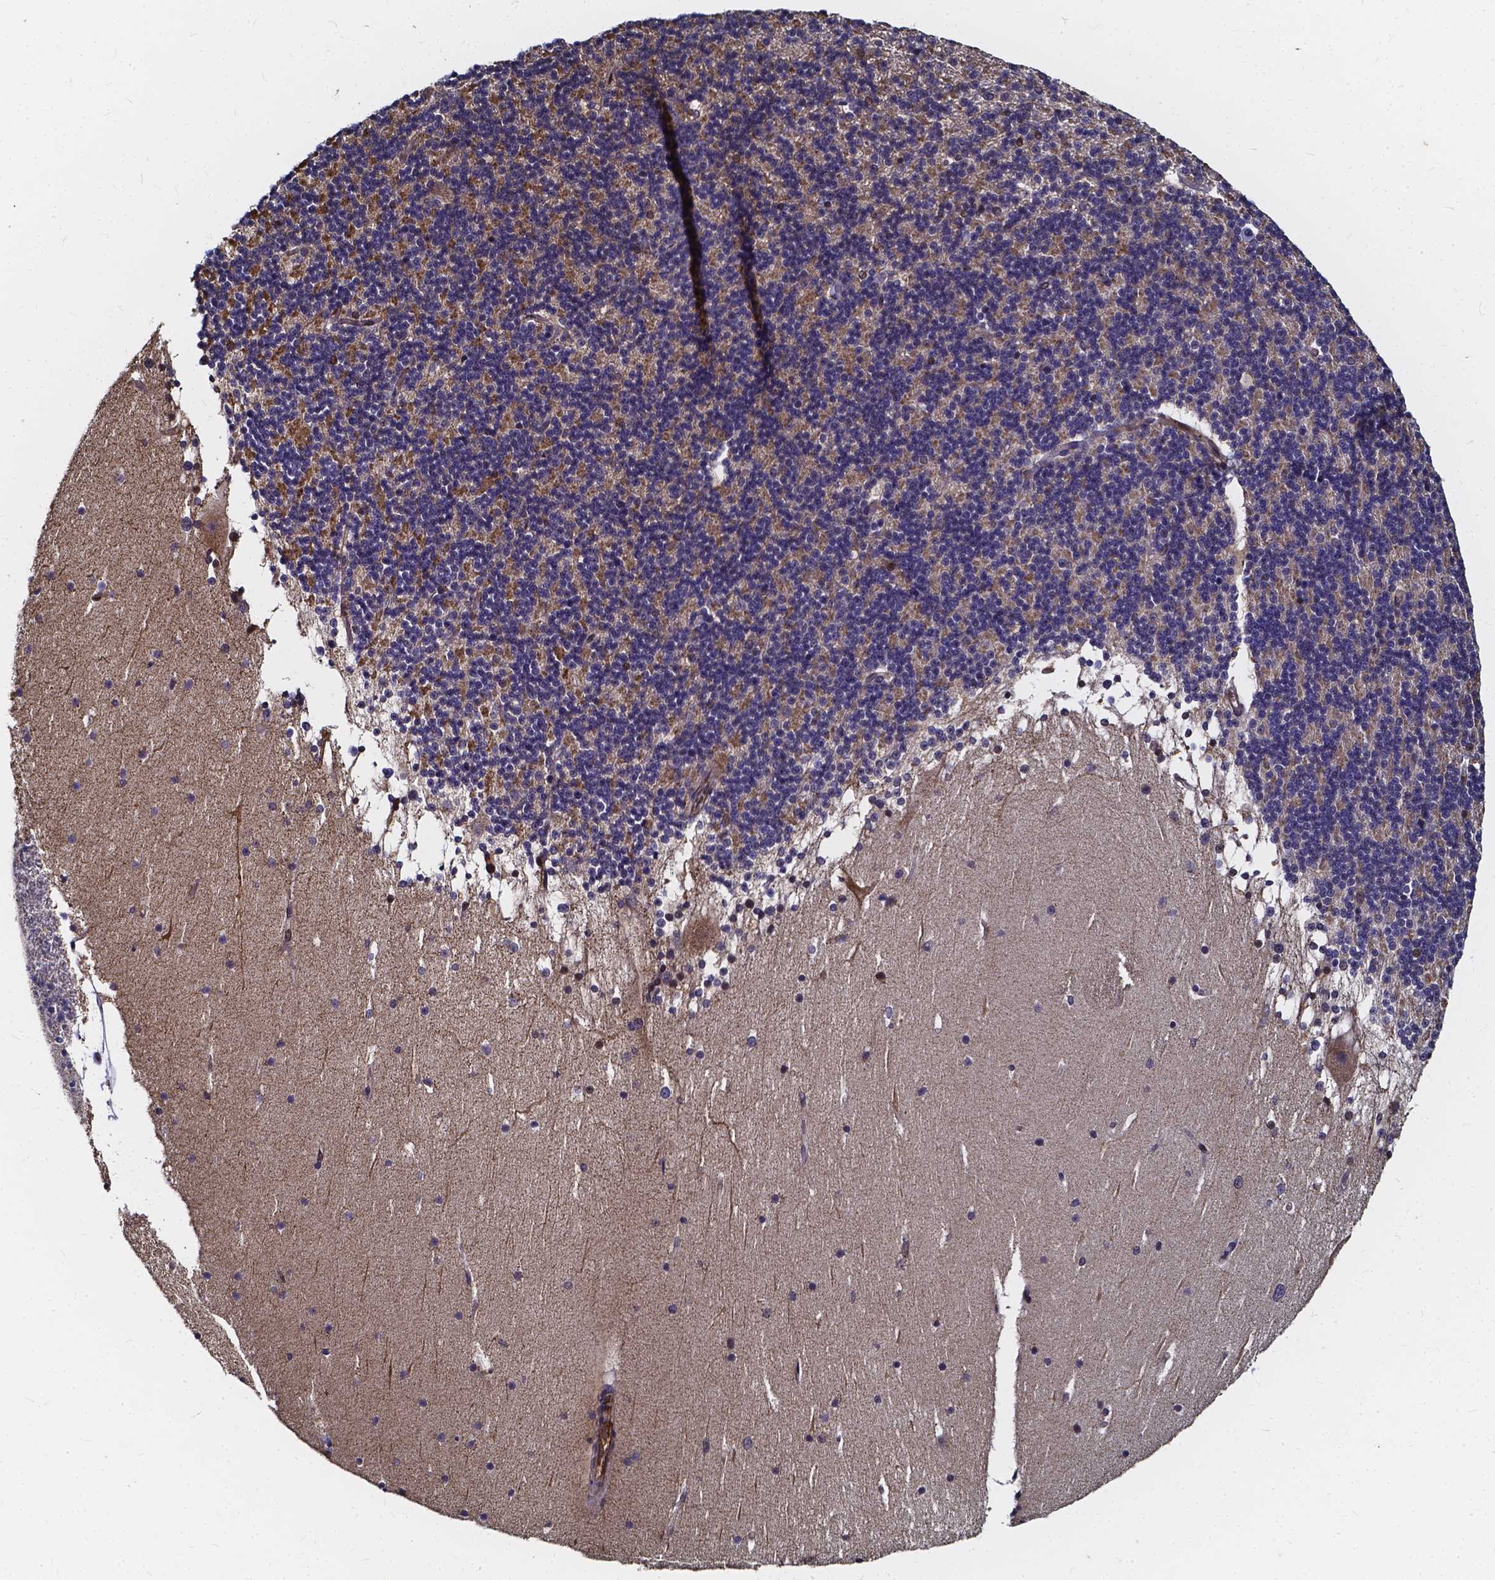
{"staining": {"intensity": "moderate", "quantity": "<25%", "location": "cytoplasmic/membranous"}, "tissue": "cerebellum", "cell_type": "Cells in granular layer", "image_type": "normal", "snomed": [{"axis": "morphology", "description": "Normal tissue, NOS"}, {"axis": "topography", "description": "Cerebellum"}], "caption": "Moderate cytoplasmic/membranous positivity for a protein is present in approximately <25% of cells in granular layer of normal cerebellum using immunohistochemistry (IHC).", "gene": "SOWAHA", "patient": {"sex": "female", "age": 19}}